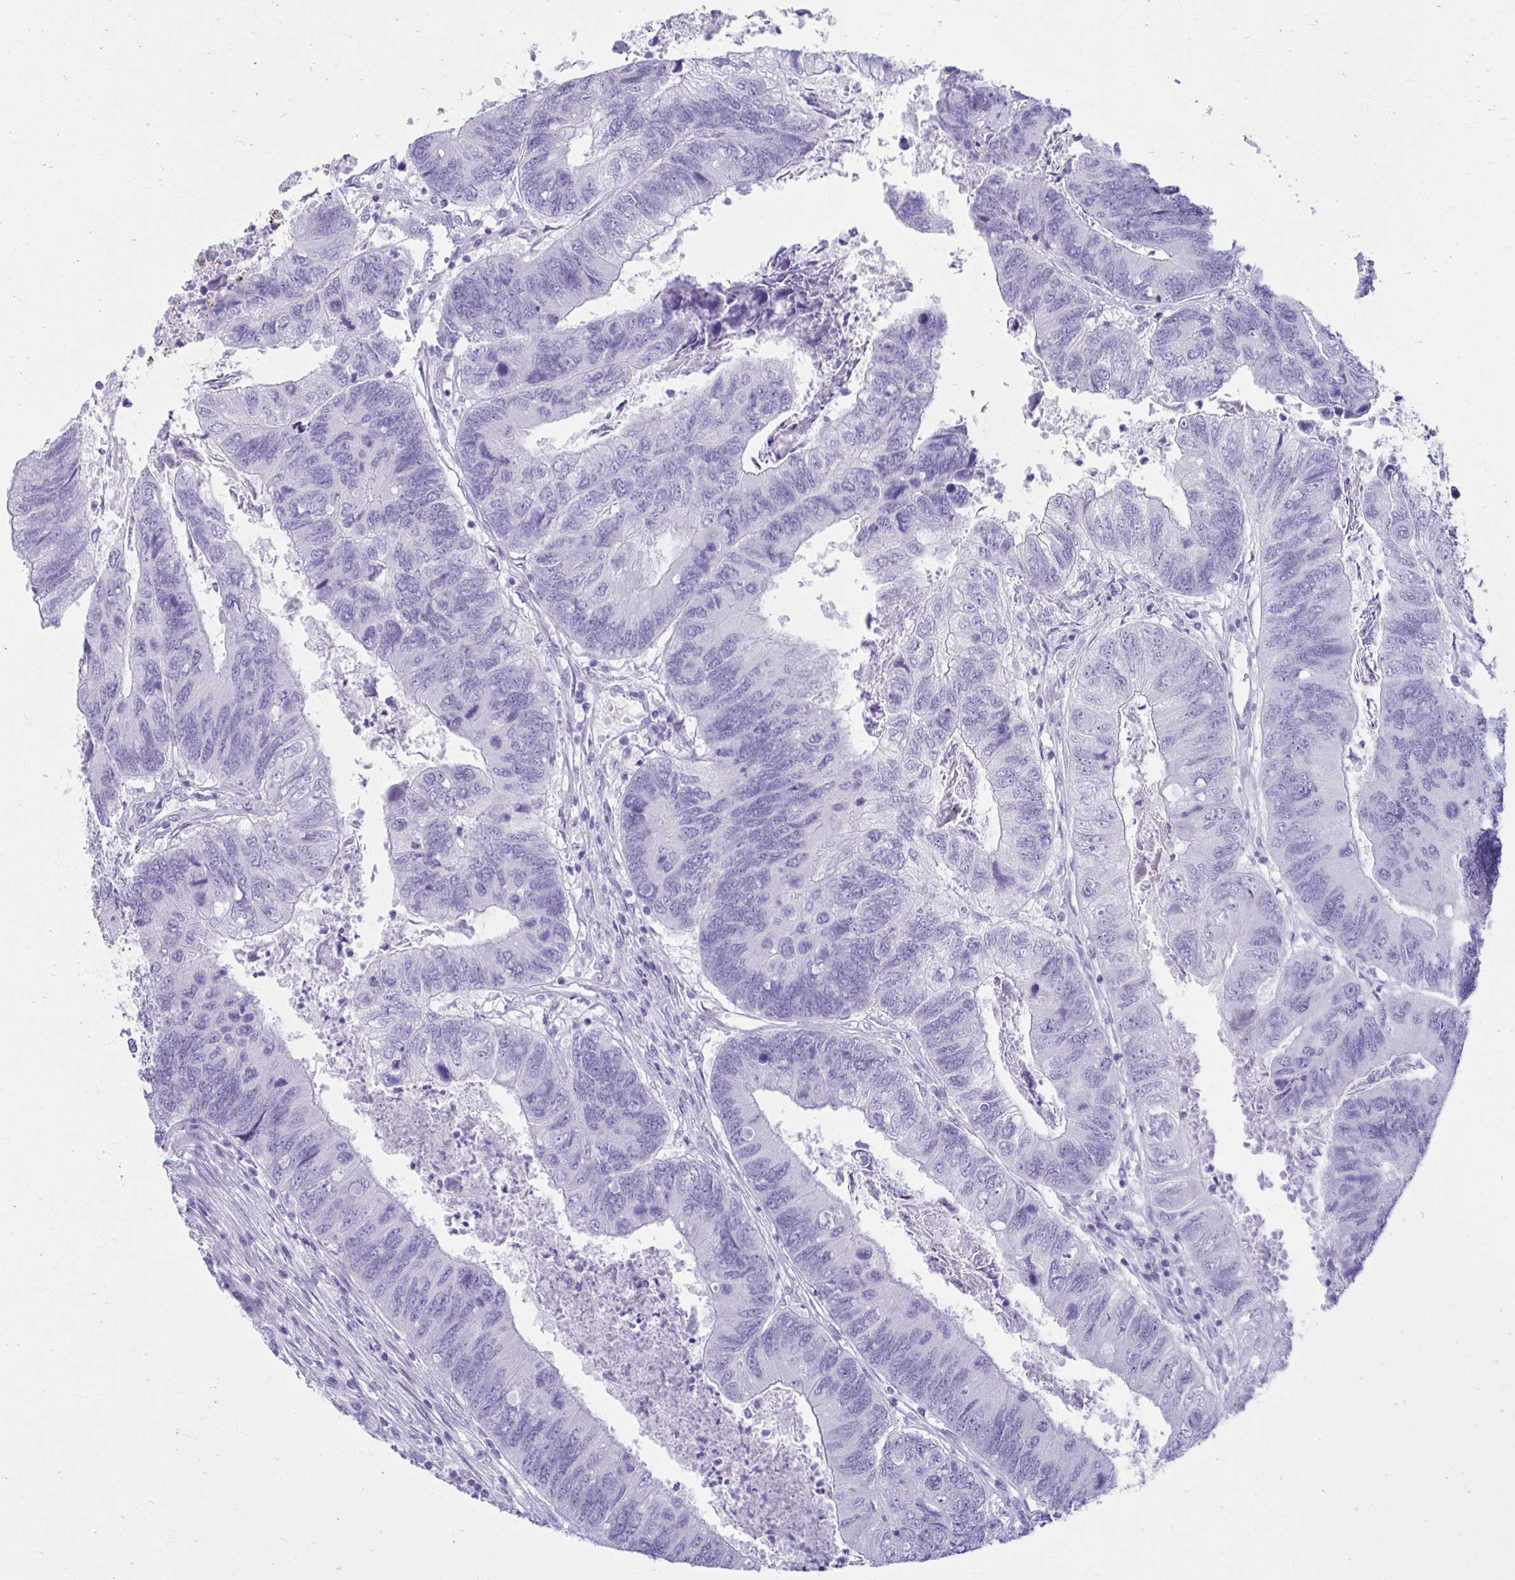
{"staining": {"intensity": "negative", "quantity": "none", "location": "none"}, "tissue": "colorectal cancer", "cell_type": "Tumor cells", "image_type": "cancer", "snomed": [{"axis": "morphology", "description": "Adenocarcinoma, NOS"}, {"axis": "topography", "description": "Colon"}], "caption": "Tumor cells are negative for brown protein staining in colorectal adenocarcinoma.", "gene": "ATP4B", "patient": {"sex": "female", "age": 67}}